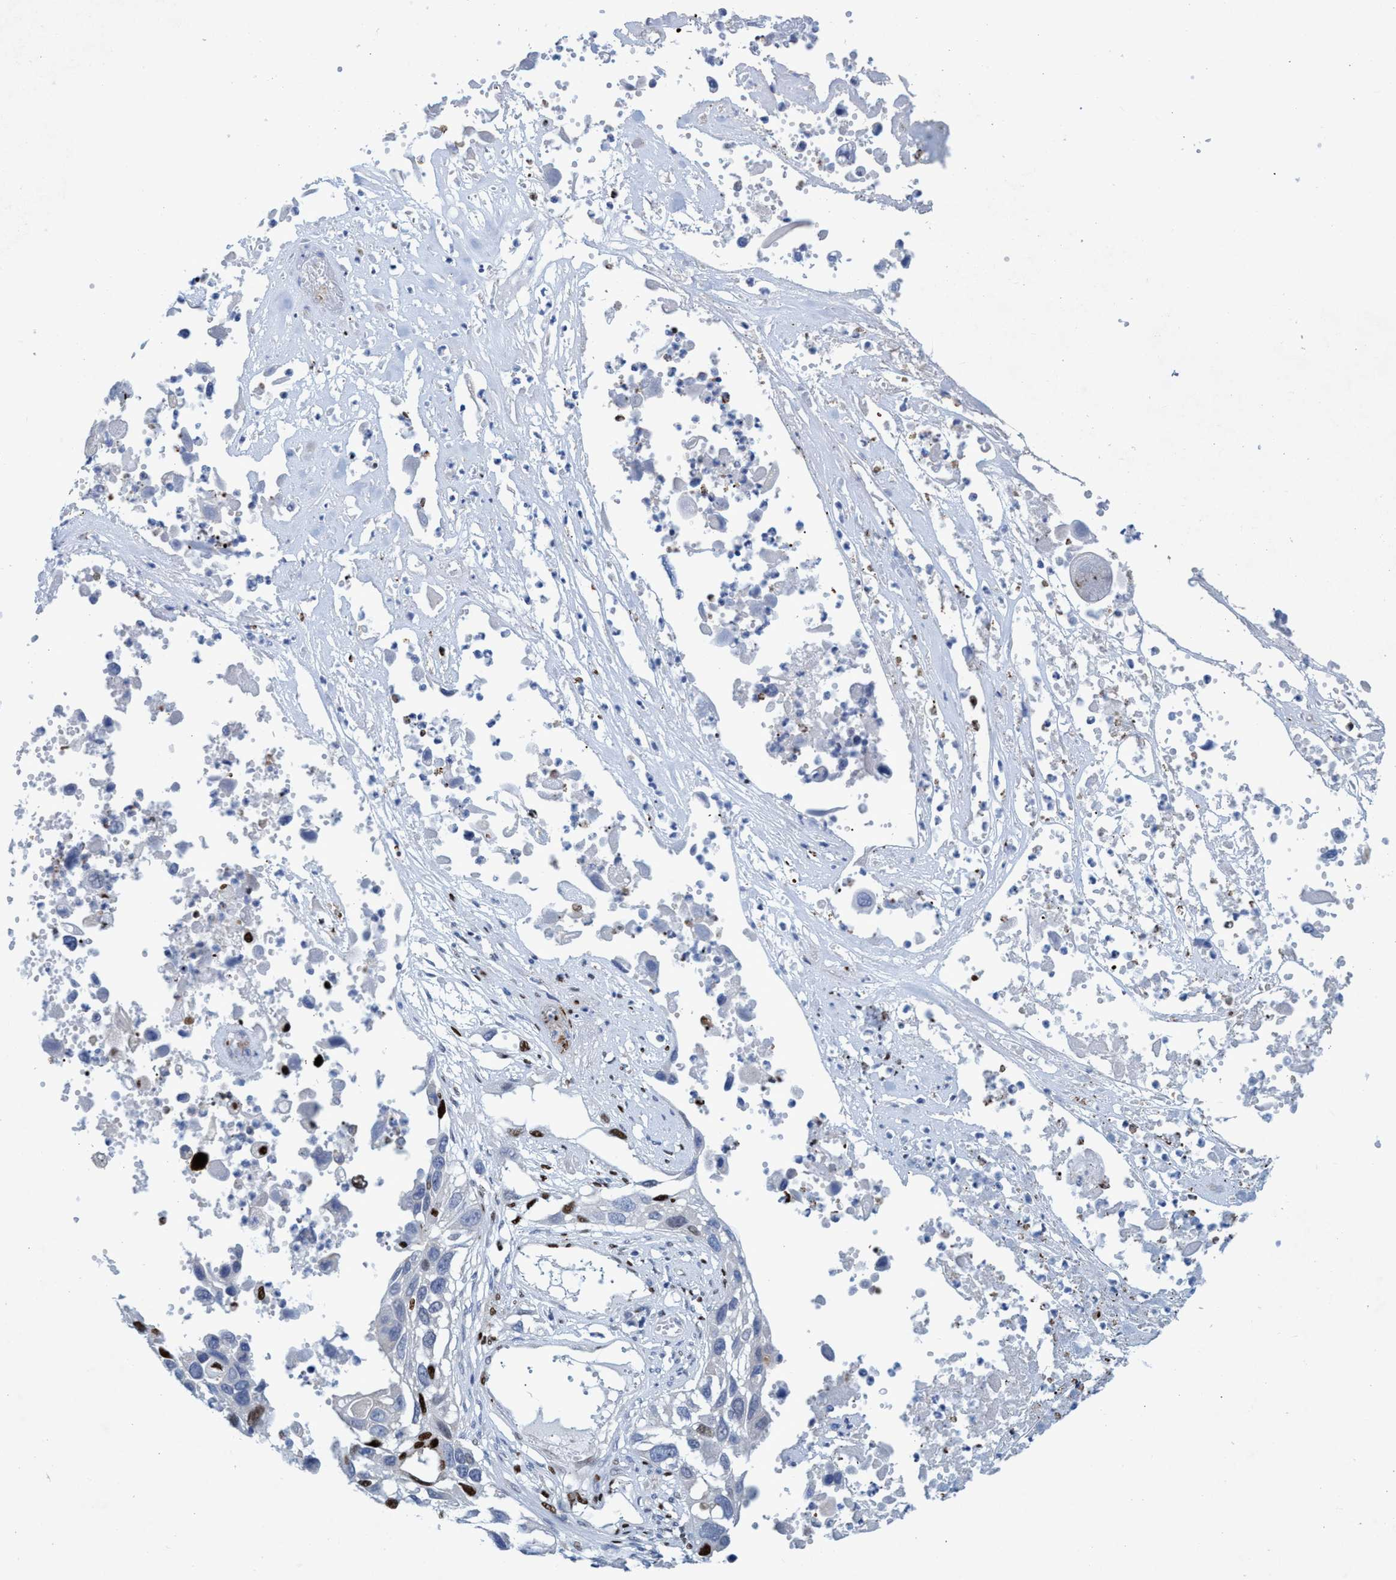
{"staining": {"intensity": "strong", "quantity": "25%-75%", "location": "nuclear"}, "tissue": "lung cancer", "cell_type": "Tumor cells", "image_type": "cancer", "snomed": [{"axis": "morphology", "description": "Squamous cell carcinoma, NOS"}, {"axis": "topography", "description": "Lung"}], "caption": "Immunohistochemical staining of human lung cancer reveals high levels of strong nuclear expression in approximately 25%-75% of tumor cells.", "gene": "R3HCC1", "patient": {"sex": "male", "age": 71}}